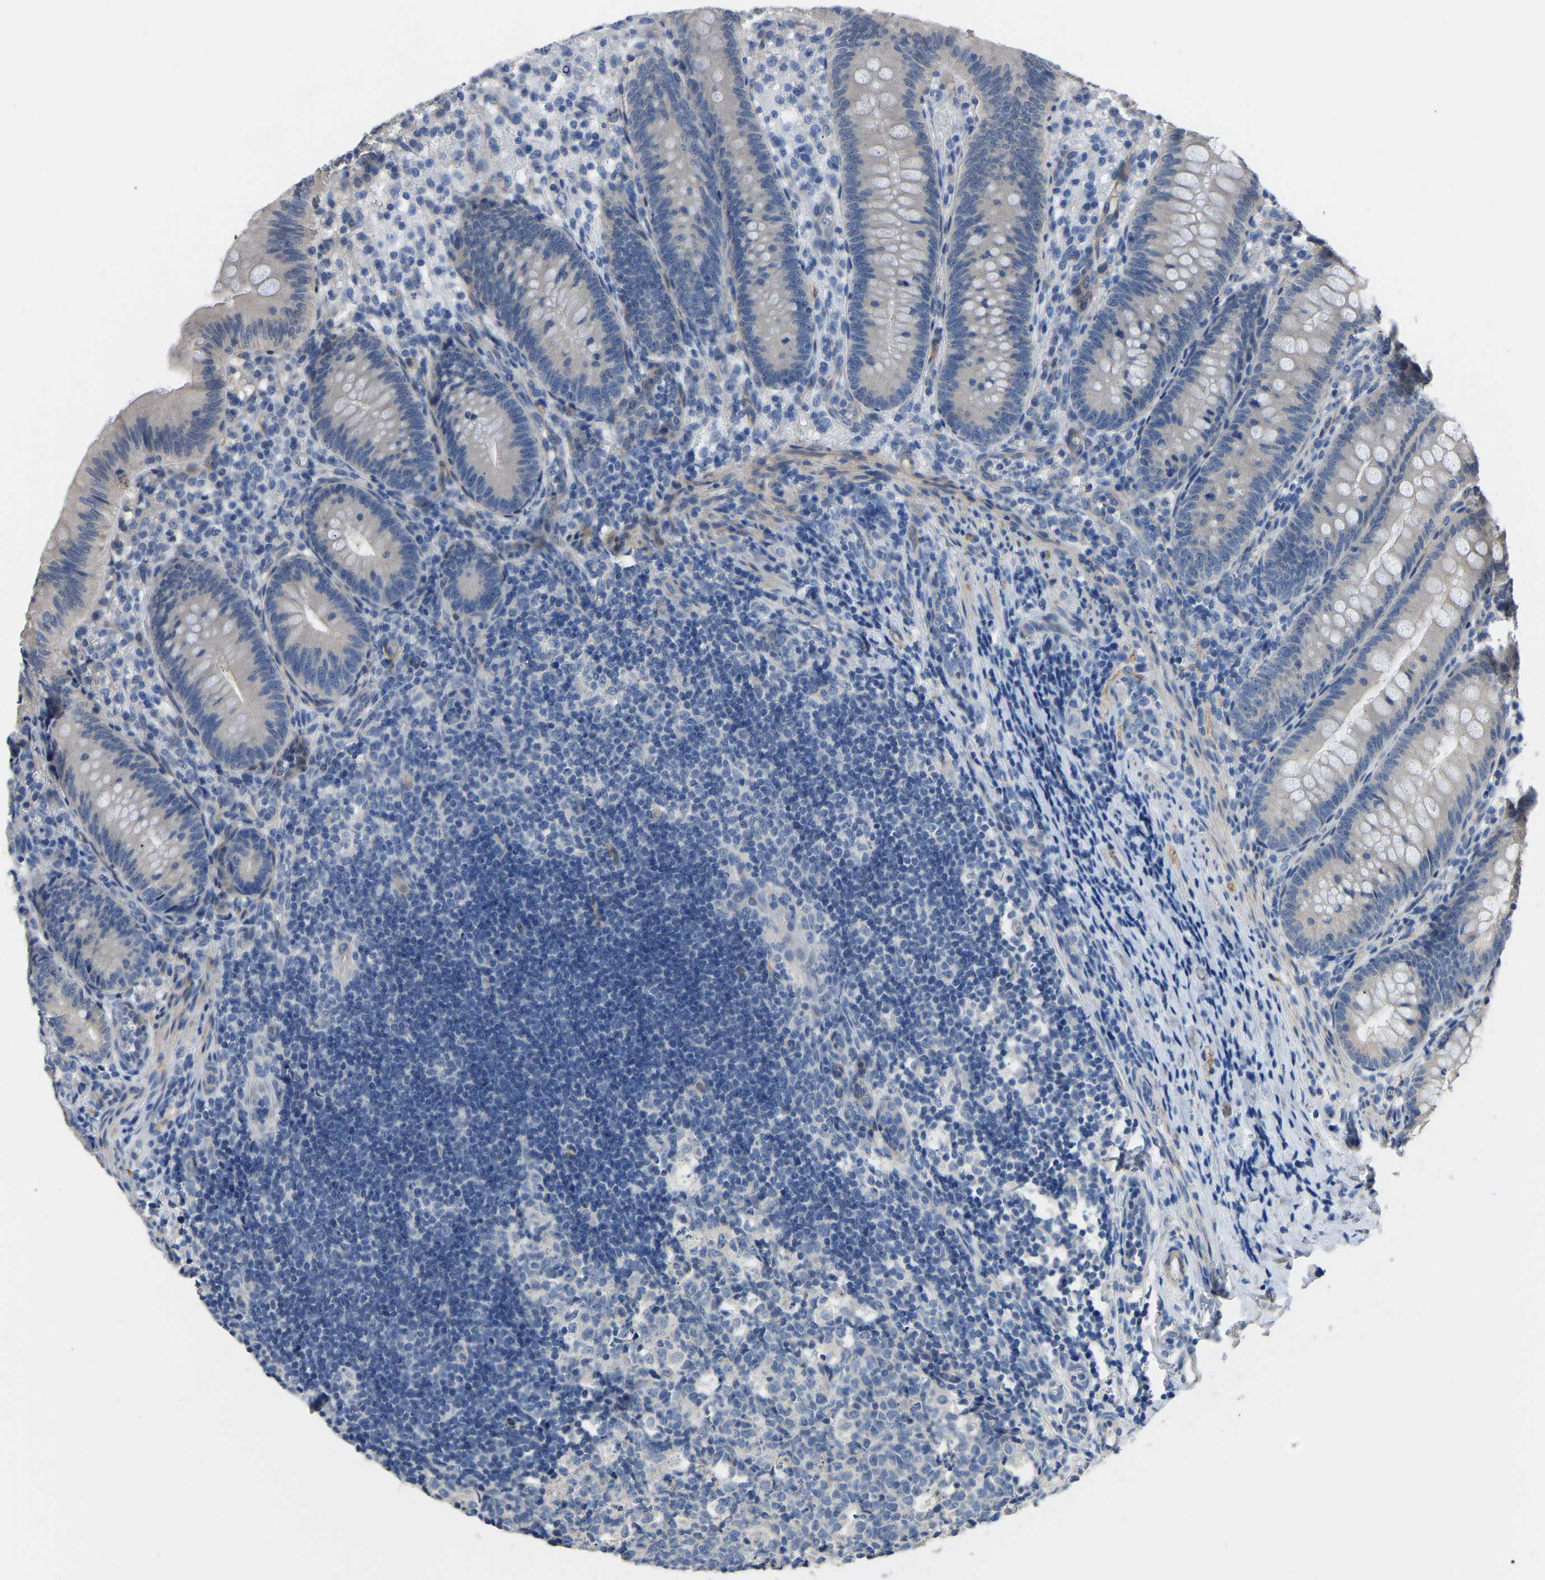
{"staining": {"intensity": "negative", "quantity": "none", "location": "none"}, "tissue": "appendix", "cell_type": "Glandular cells", "image_type": "normal", "snomed": [{"axis": "morphology", "description": "Normal tissue, NOS"}, {"axis": "topography", "description": "Appendix"}], "caption": "DAB immunohistochemical staining of normal appendix reveals no significant positivity in glandular cells.", "gene": "HIGD2B", "patient": {"sex": "male", "age": 1}}